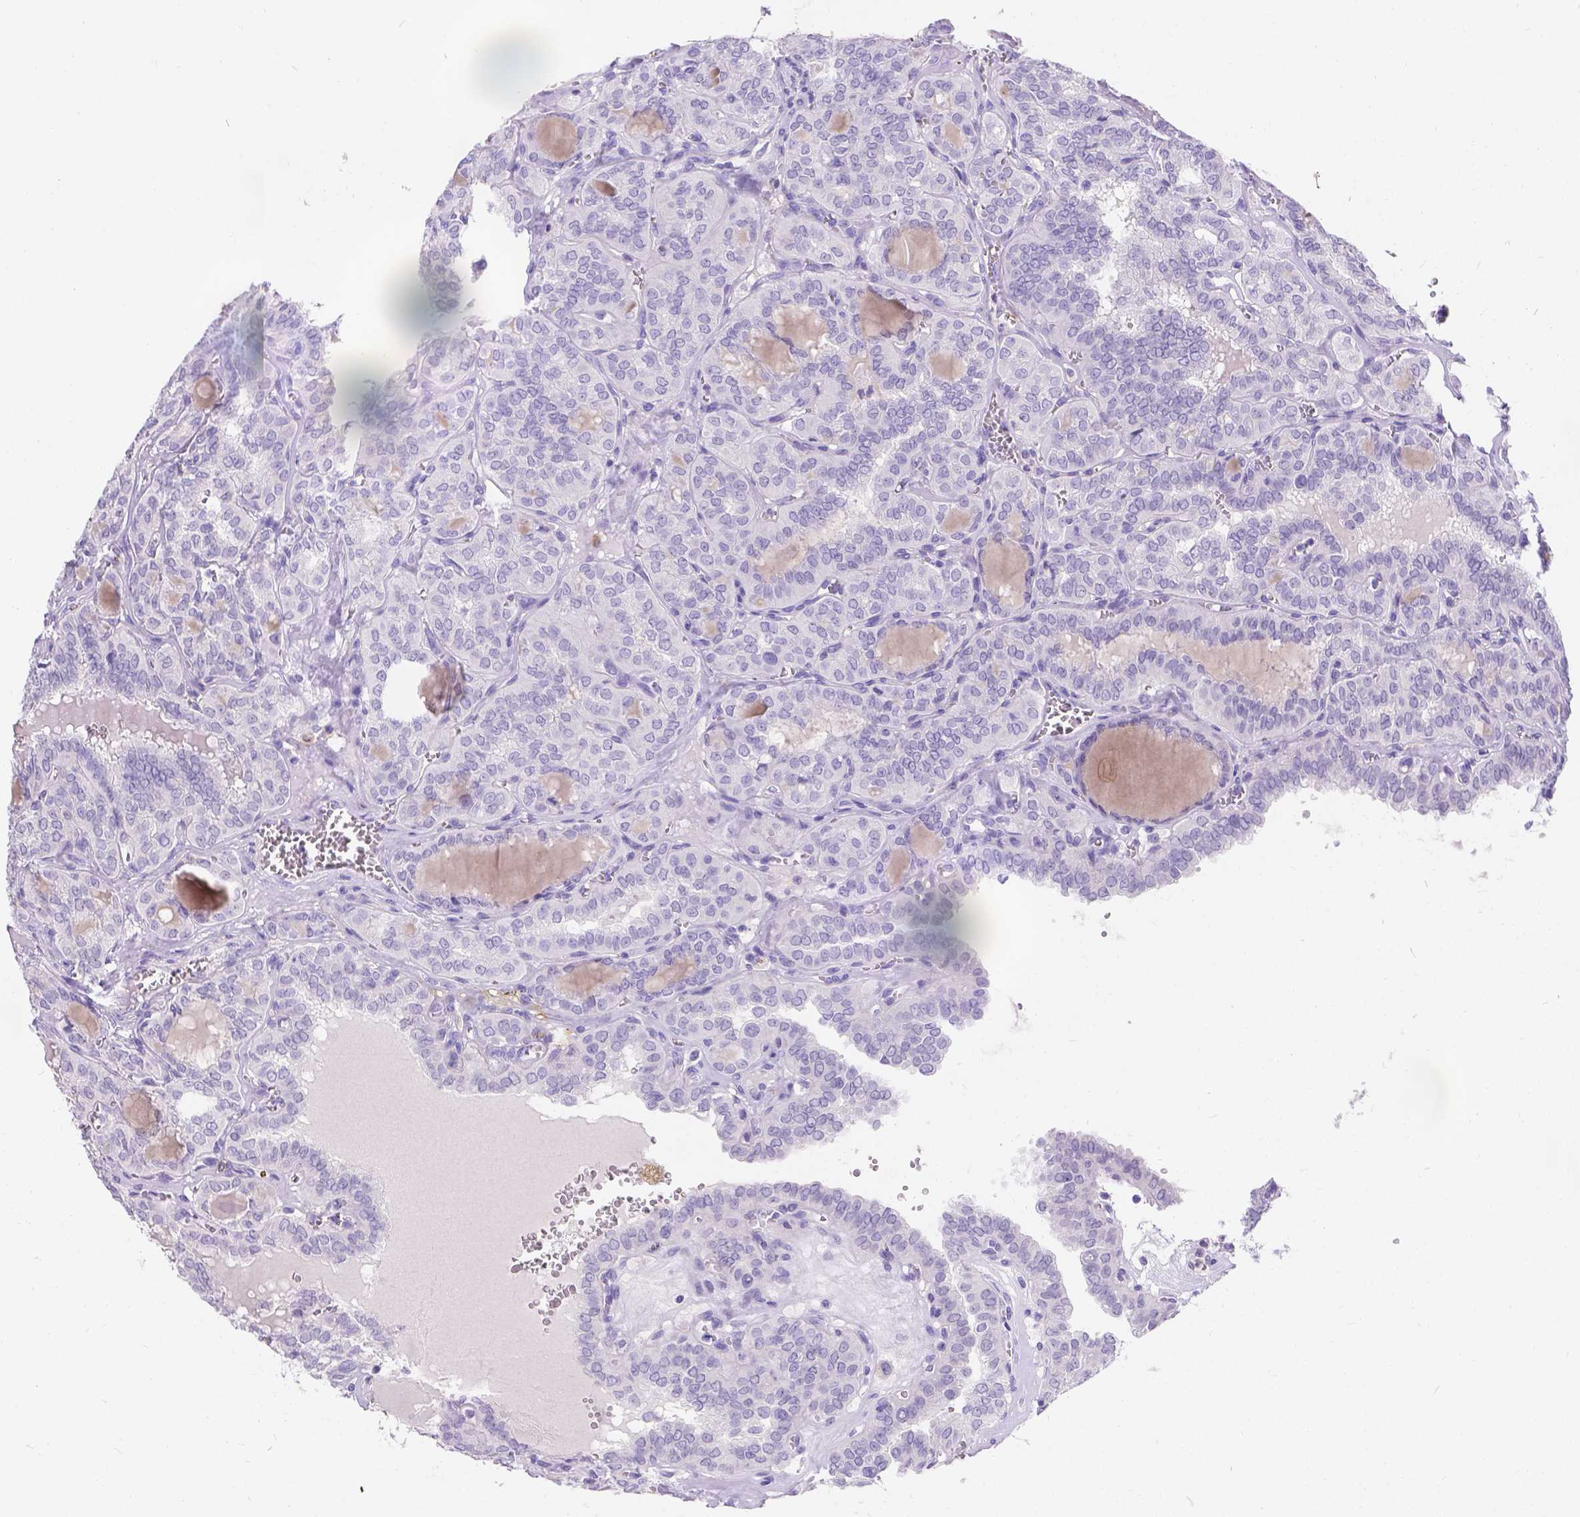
{"staining": {"intensity": "negative", "quantity": "none", "location": "none"}, "tissue": "thyroid cancer", "cell_type": "Tumor cells", "image_type": "cancer", "snomed": [{"axis": "morphology", "description": "Papillary adenocarcinoma, NOS"}, {"axis": "topography", "description": "Thyroid gland"}], "caption": "This image is of thyroid papillary adenocarcinoma stained with IHC to label a protein in brown with the nuclei are counter-stained blue. There is no staining in tumor cells.", "gene": "GNRHR", "patient": {"sex": "female", "age": 41}}